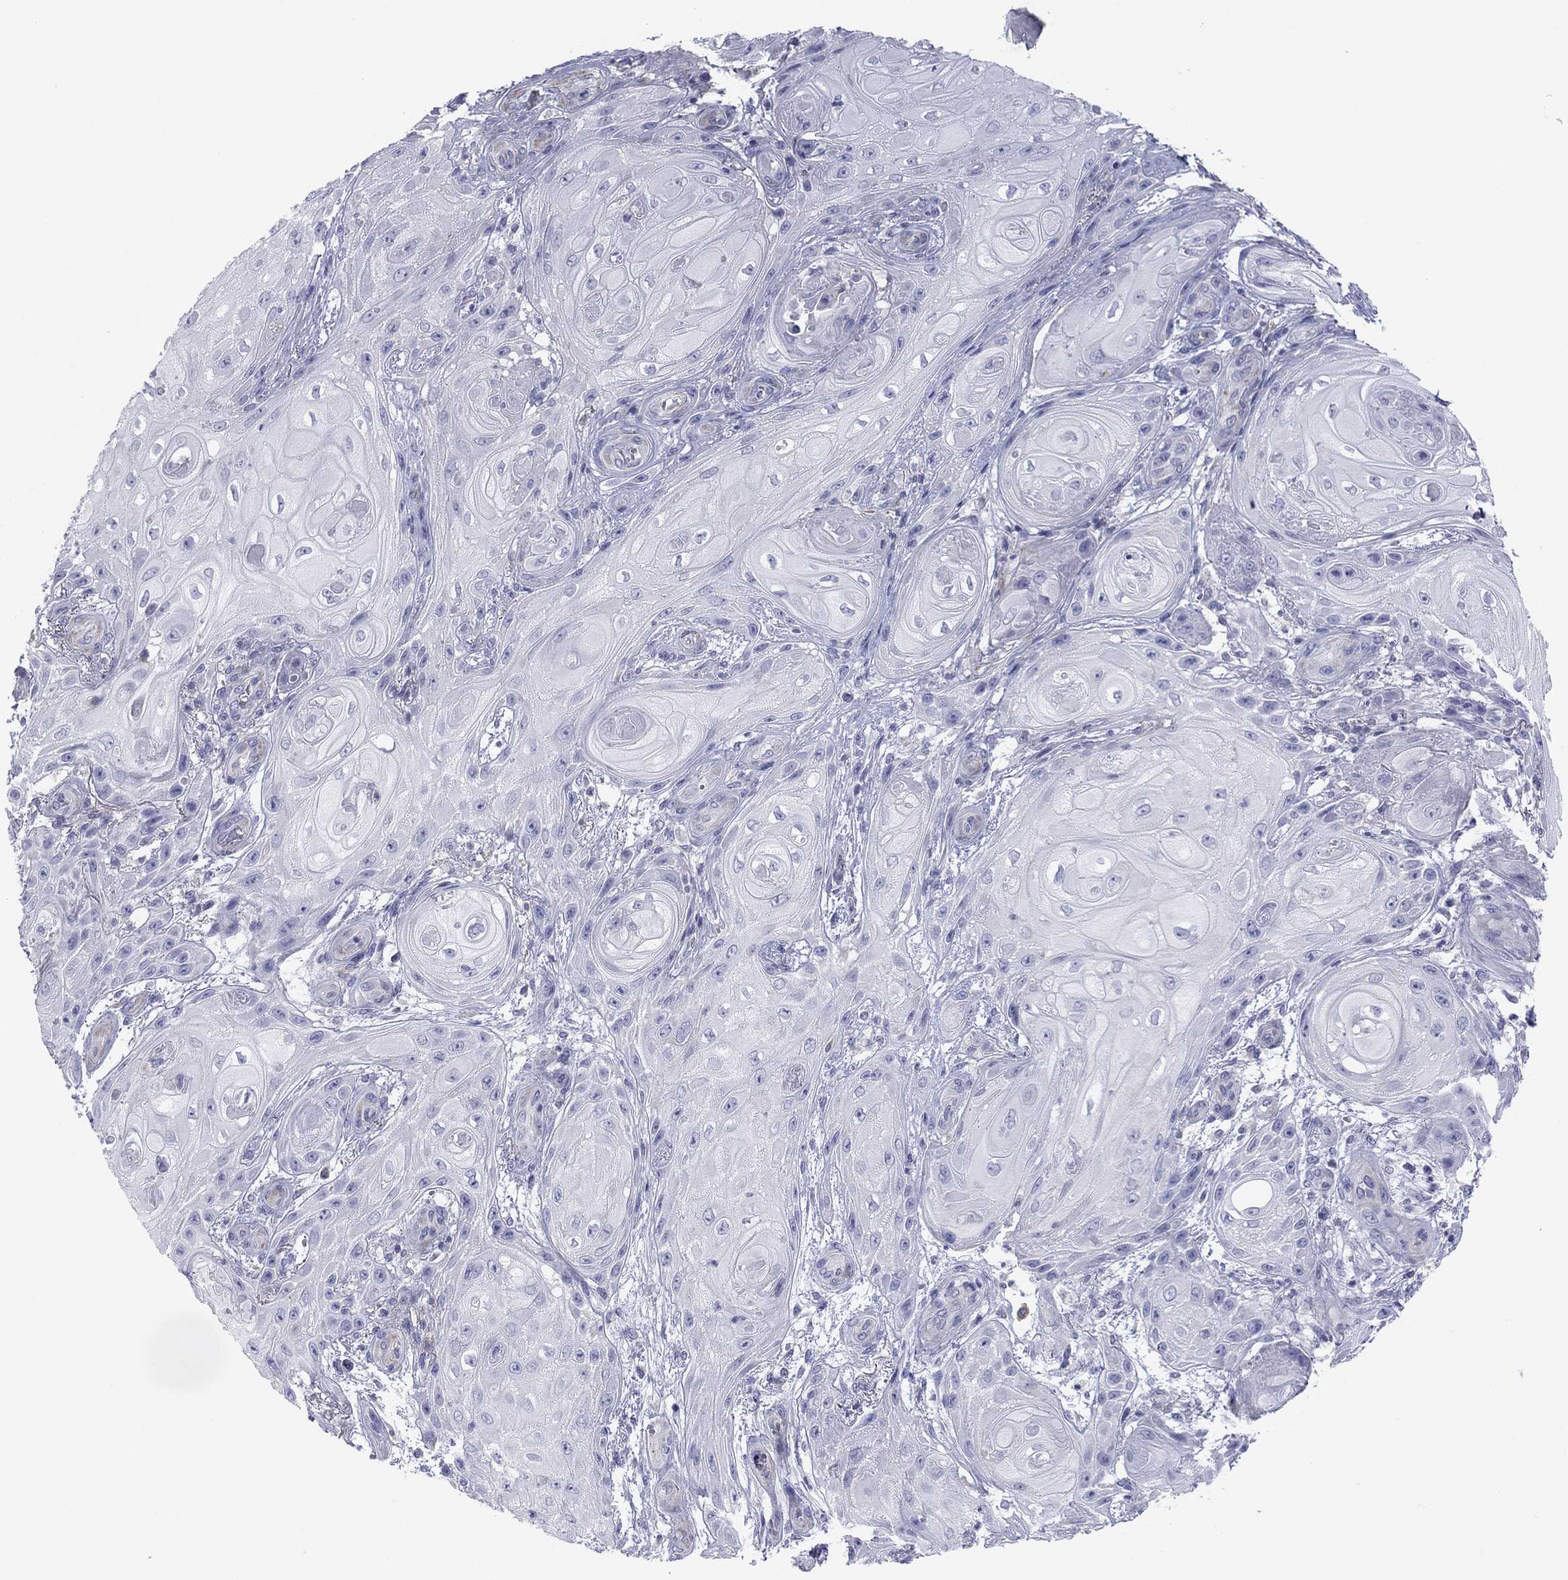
{"staining": {"intensity": "negative", "quantity": "none", "location": "none"}, "tissue": "skin cancer", "cell_type": "Tumor cells", "image_type": "cancer", "snomed": [{"axis": "morphology", "description": "Squamous cell carcinoma, NOS"}, {"axis": "topography", "description": "Skin"}], "caption": "IHC image of human skin cancer (squamous cell carcinoma) stained for a protein (brown), which reveals no staining in tumor cells.", "gene": "SEPTIN3", "patient": {"sex": "male", "age": 62}}